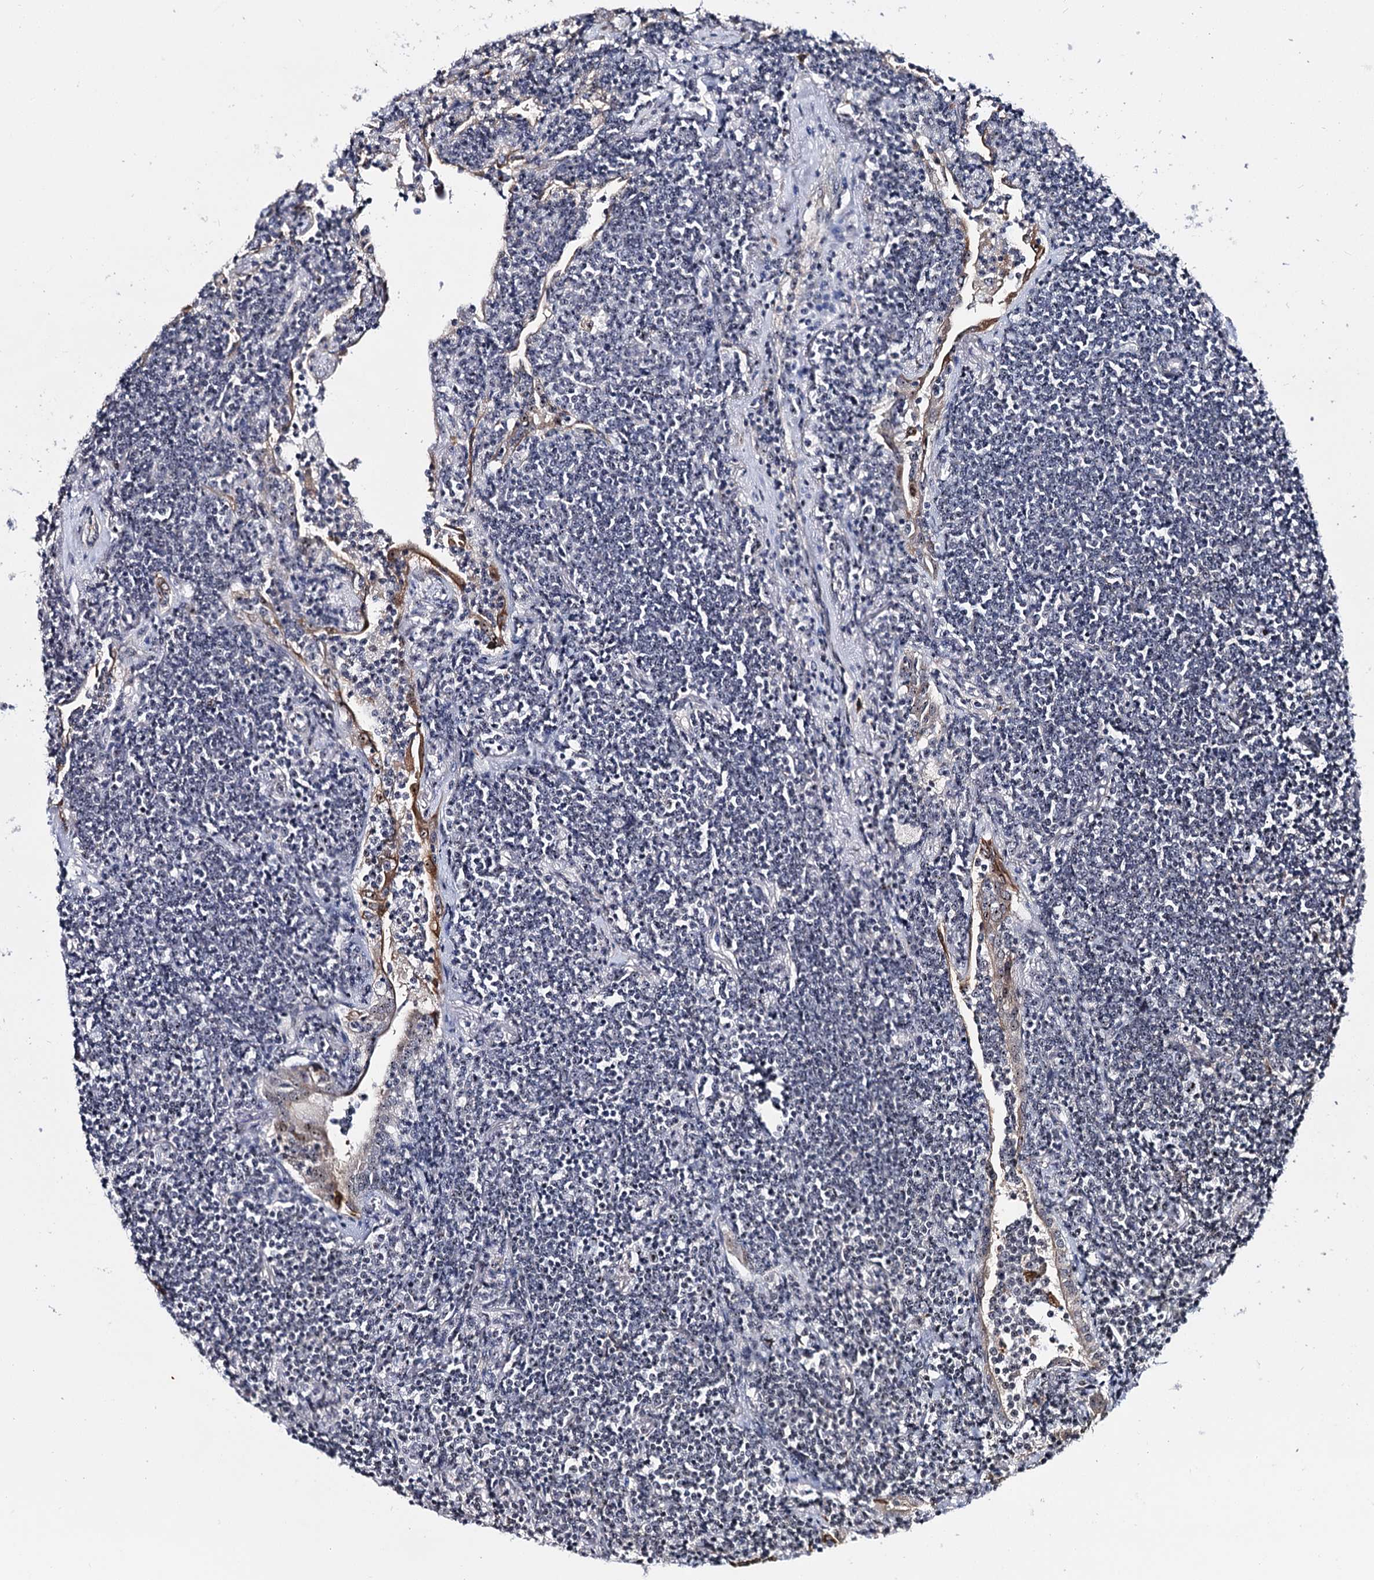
{"staining": {"intensity": "negative", "quantity": "none", "location": "none"}, "tissue": "lymphoma", "cell_type": "Tumor cells", "image_type": "cancer", "snomed": [{"axis": "morphology", "description": "Malignant lymphoma, non-Hodgkin's type, Low grade"}, {"axis": "topography", "description": "Lung"}], "caption": "Immunohistochemistry image of malignant lymphoma, non-Hodgkin's type (low-grade) stained for a protein (brown), which displays no positivity in tumor cells. (Stains: DAB immunohistochemistry with hematoxylin counter stain, Microscopy: brightfield microscopy at high magnification).", "gene": "SUPT20H", "patient": {"sex": "female", "age": 71}}